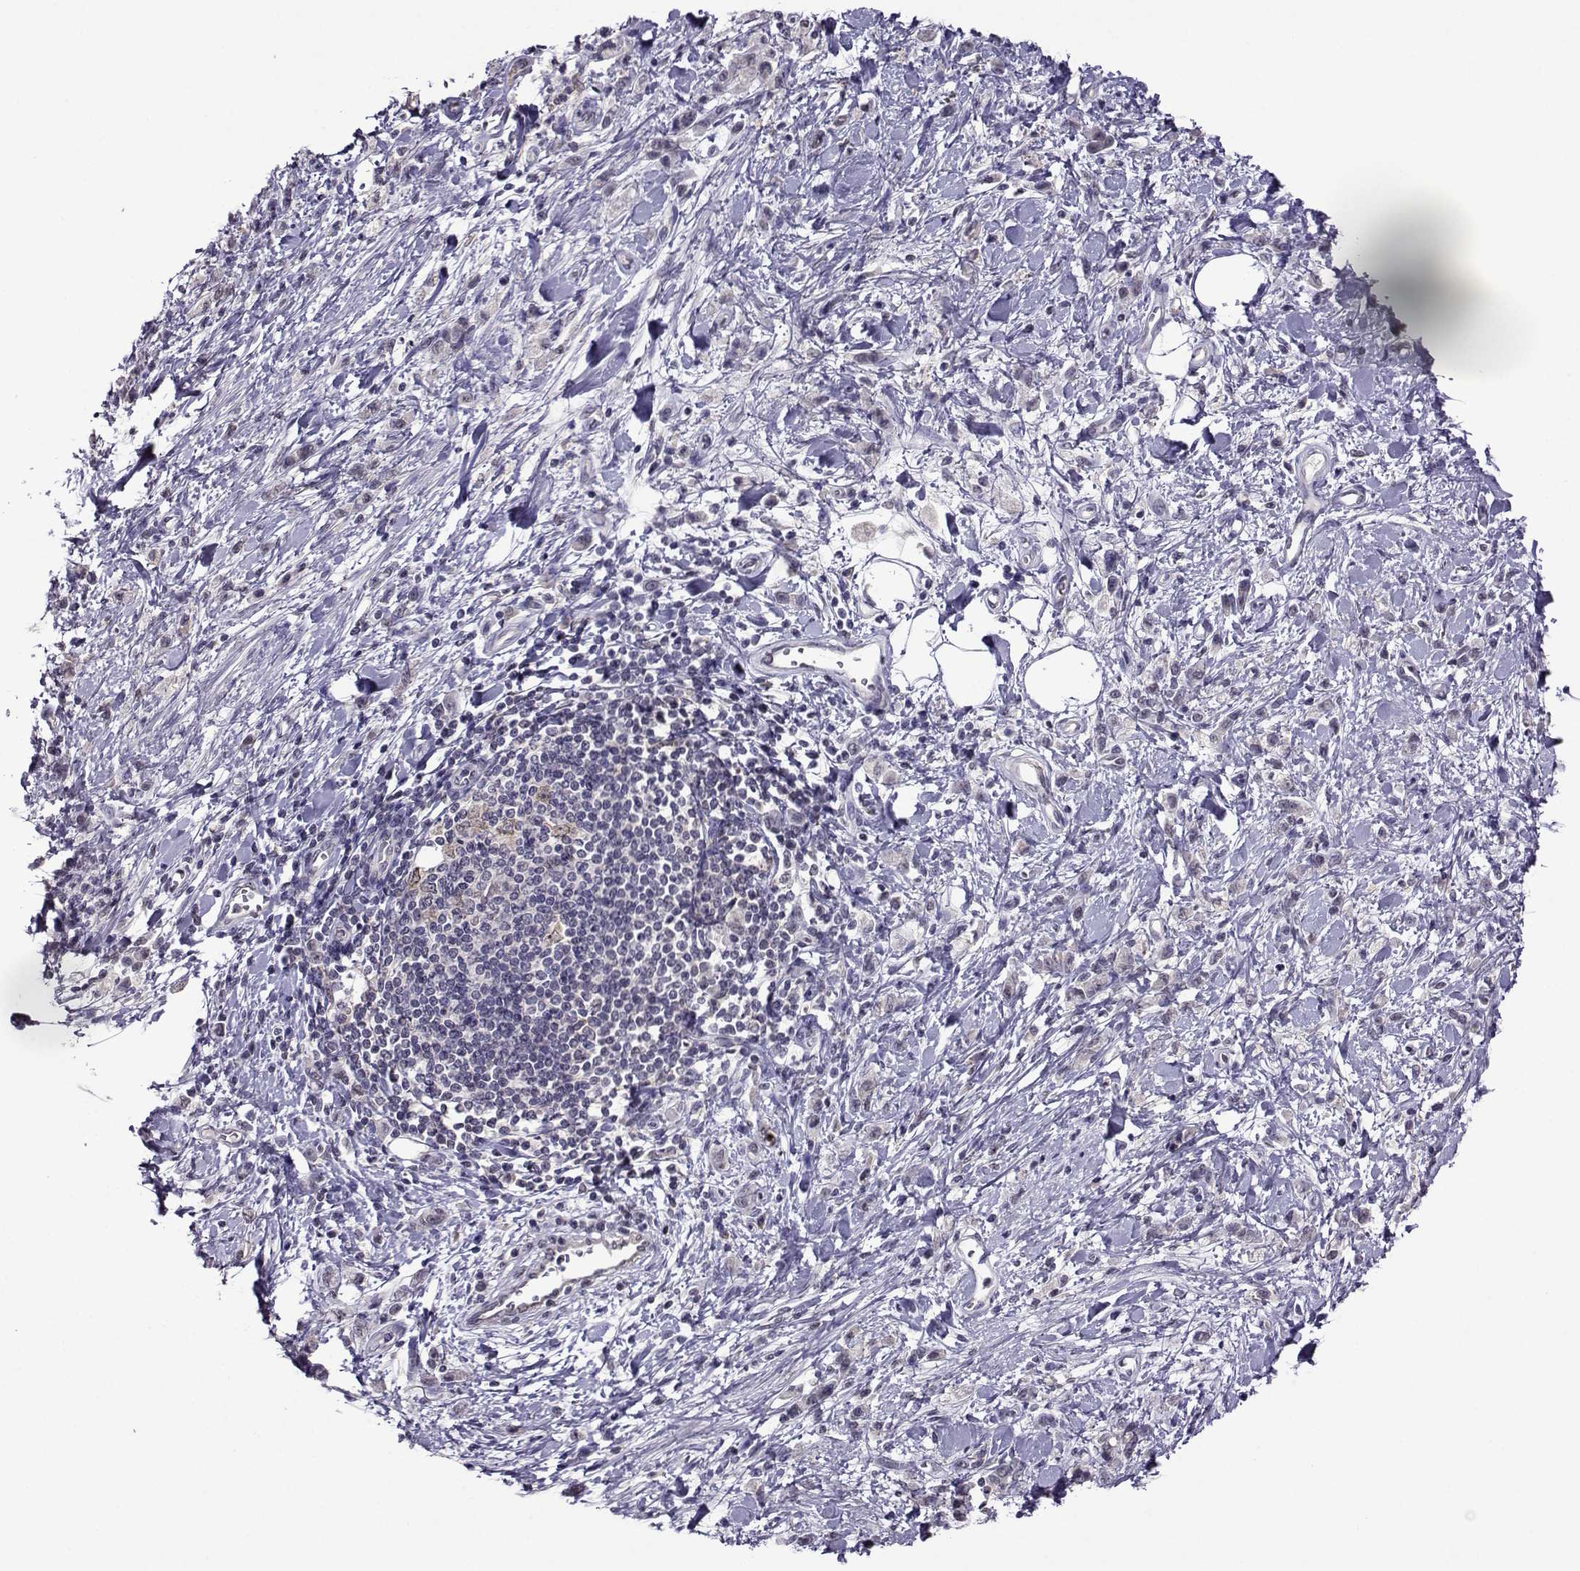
{"staining": {"intensity": "negative", "quantity": "none", "location": "none"}, "tissue": "stomach cancer", "cell_type": "Tumor cells", "image_type": "cancer", "snomed": [{"axis": "morphology", "description": "Adenocarcinoma, NOS"}, {"axis": "topography", "description": "Stomach"}], "caption": "A histopathology image of human stomach cancer is negative for staining in tumor cells.", "gene": "DDX20", "patient": {"sex": "male", "age": 77}}